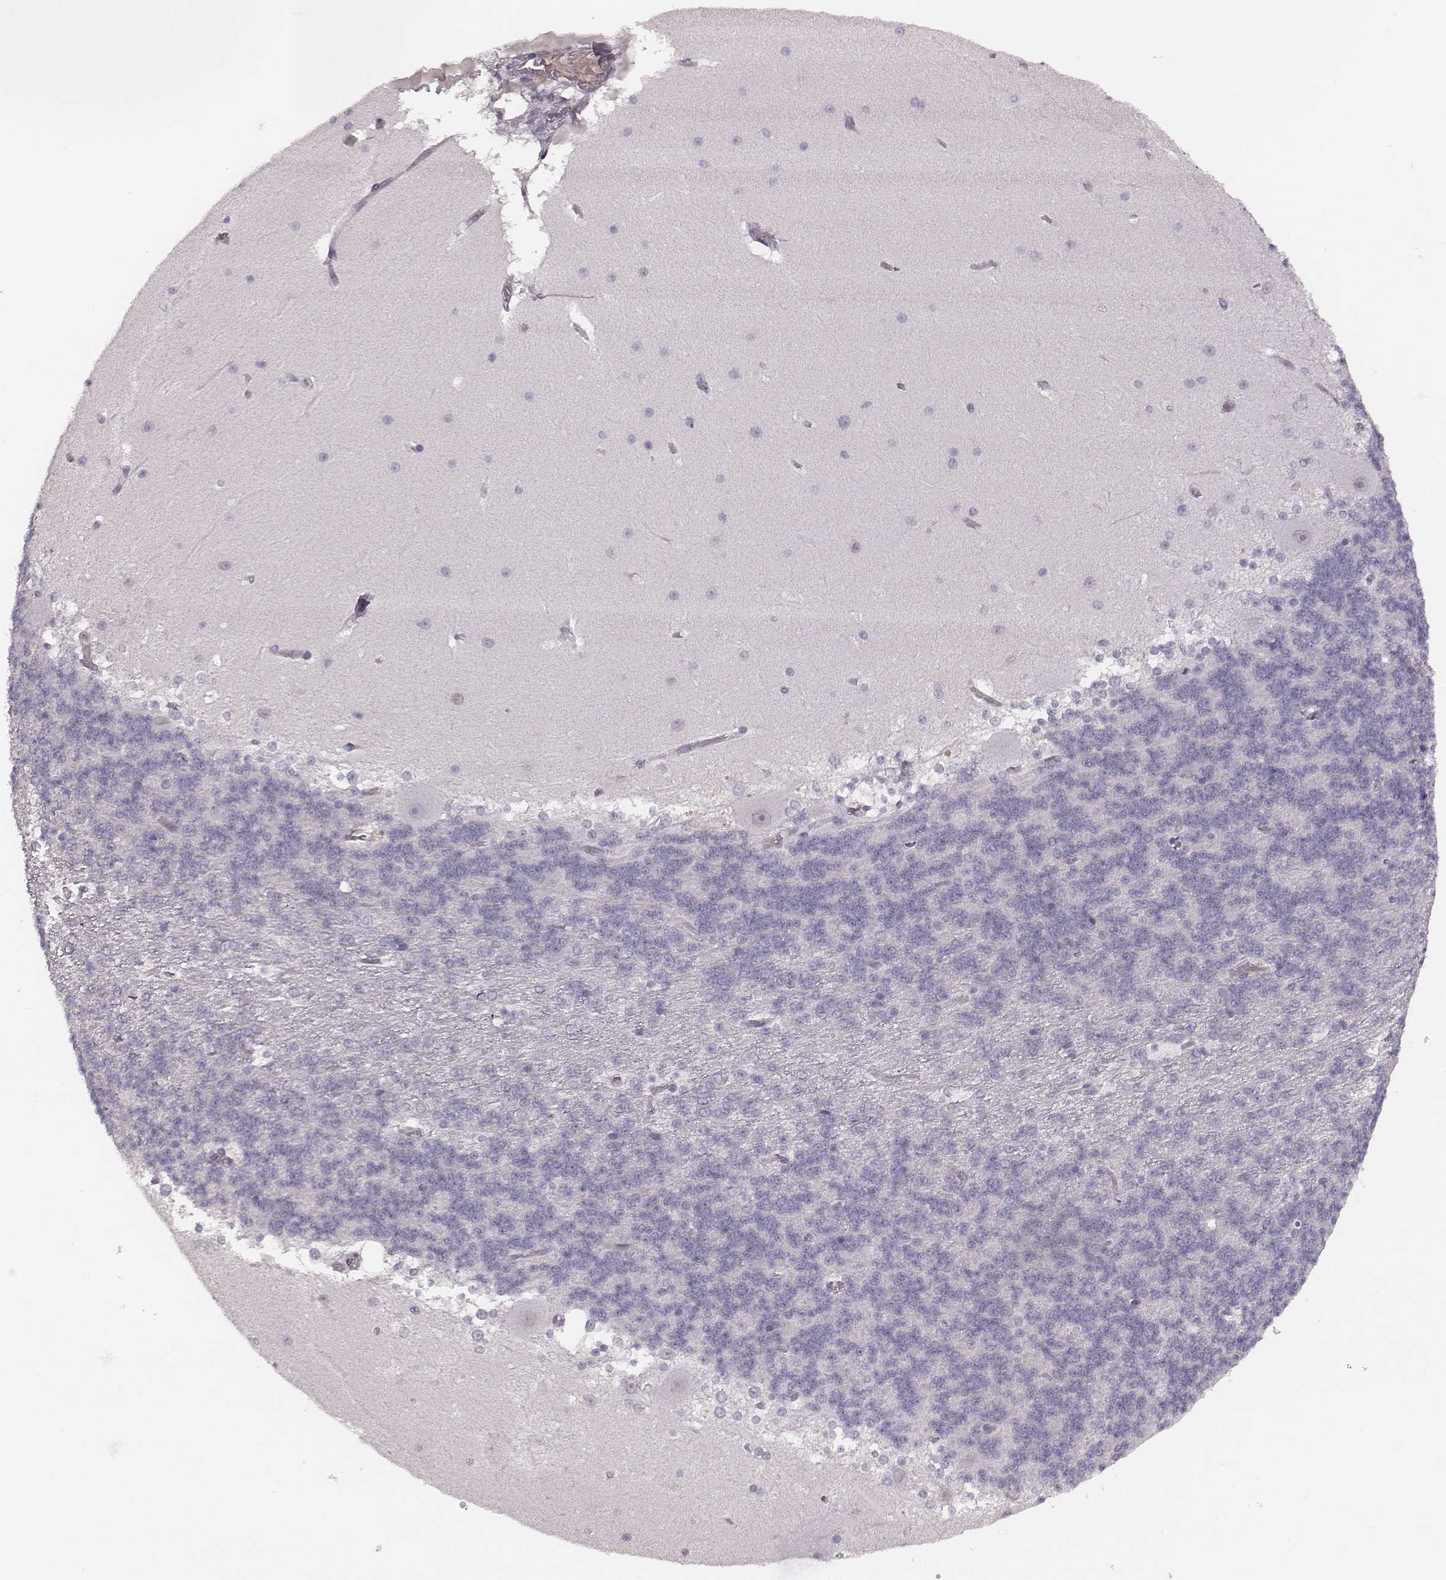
{"staining": {"intensity": "negative", "quantity": "none", "location": "none"}, "tissue": "cerebellum", "cell_type": "Cells in granular layer", "image_type": "normal", "snomed": [{"axis": "morphology", "description": "Normal tissue, NOS"}, {"axis": "topography", "description": "Cerebellum"}], "caption": "Immunohistochemistry (IHC) micrograph of normal cerebellum: human cerebellum stained with DAB (3,3'-diaminobenzidine) shows no significant protein staining in cells in granular layer.", "gene": "S100Z", "patient": {"sex": "female", "age": 19}}